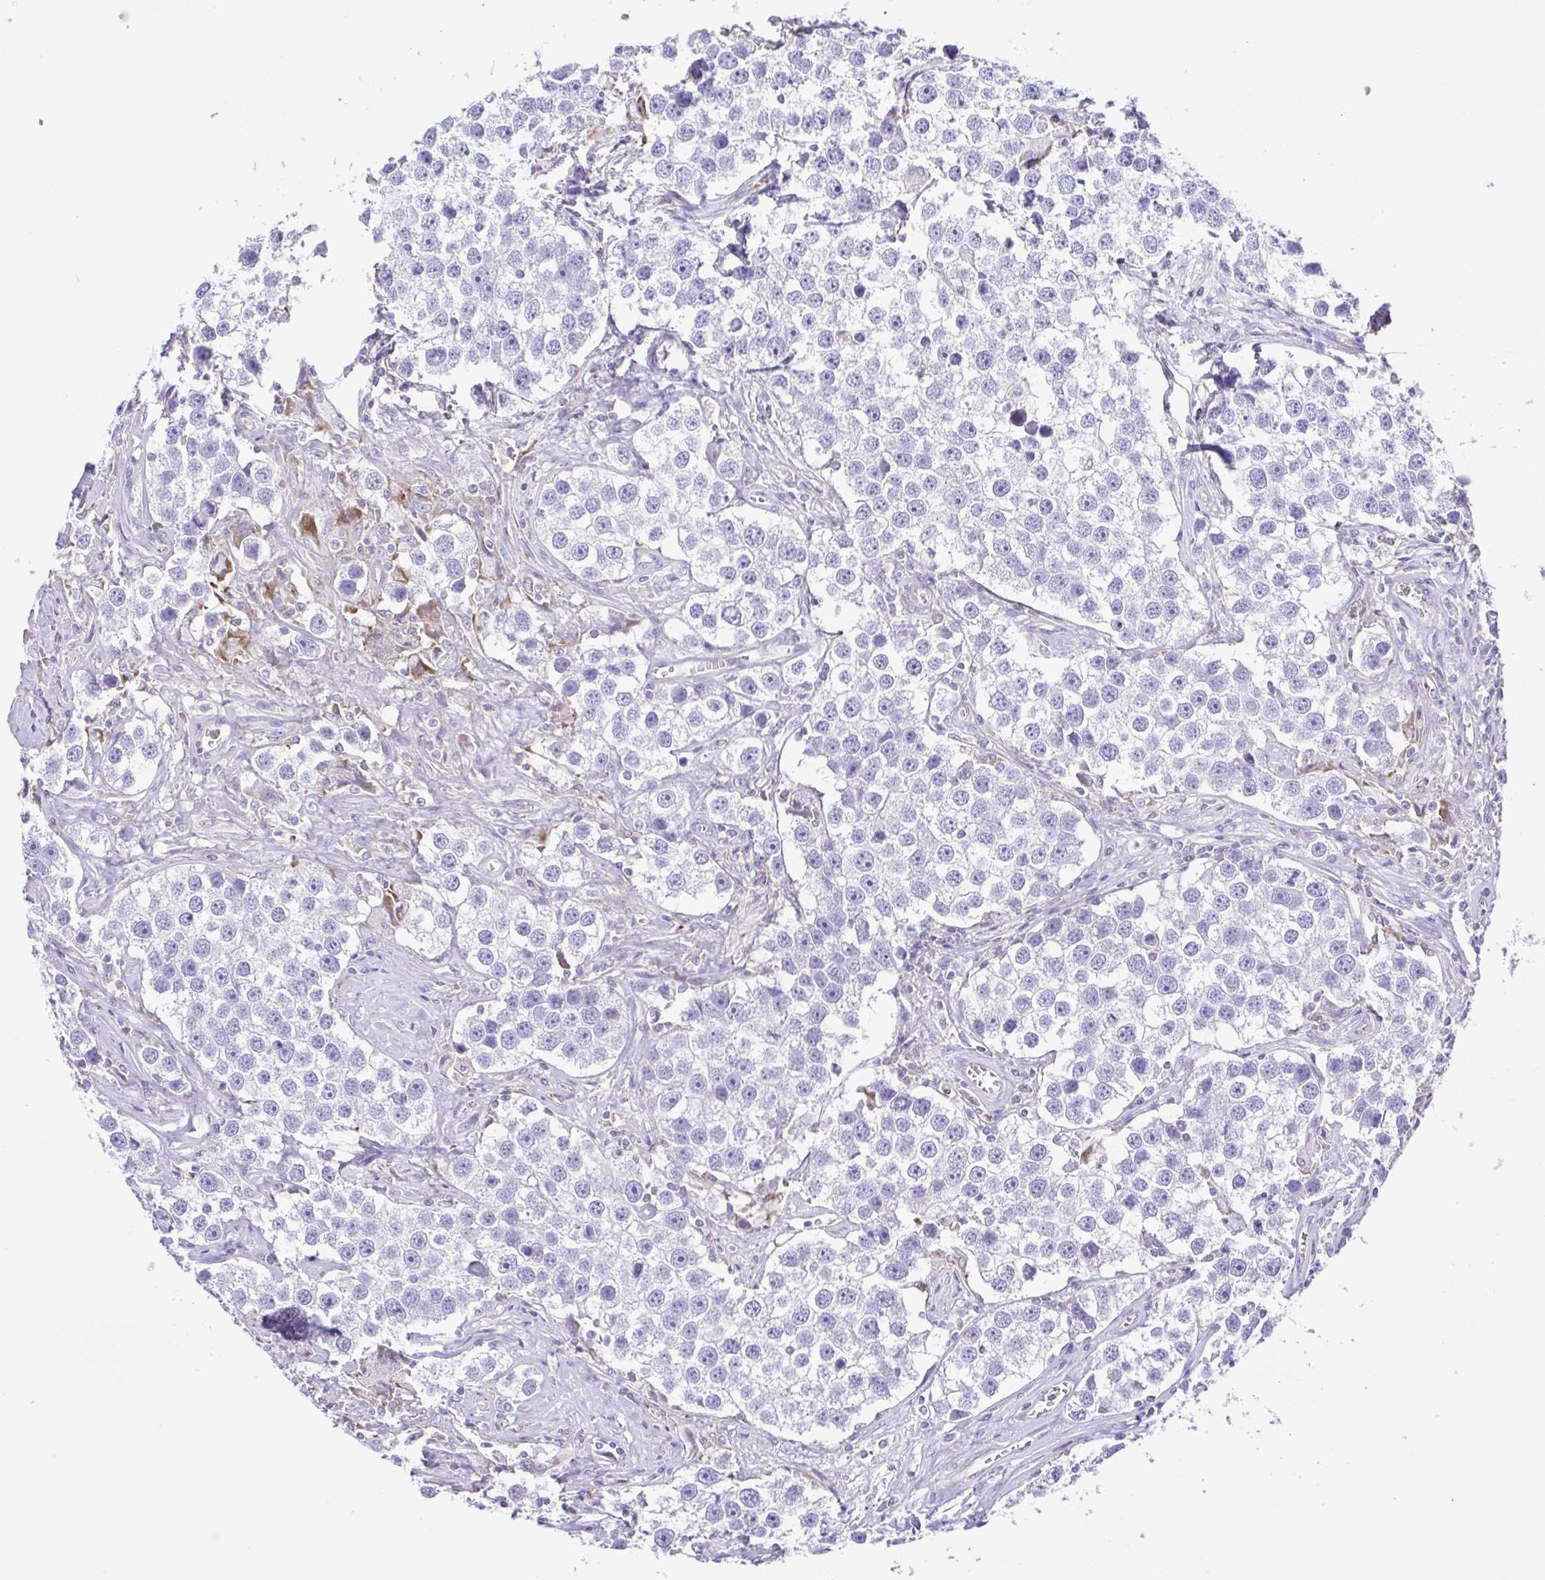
{"staining": {"intensity": "negative", "quantity": "none", "location": "none"}, "tissue": "testis cancer", "cell_type": "Tumor cells", "image_type": "cancer", "snomed": [{"axis": "morphology", "description": "Seminoma, NOS"}, {"axis": "topography", "description": "Testis"}], "caption": "Tumor cells show no significant protein expression in testis seminoma.", "gene": "FLT1", "patient": {"sex": "male", "age": 49}}